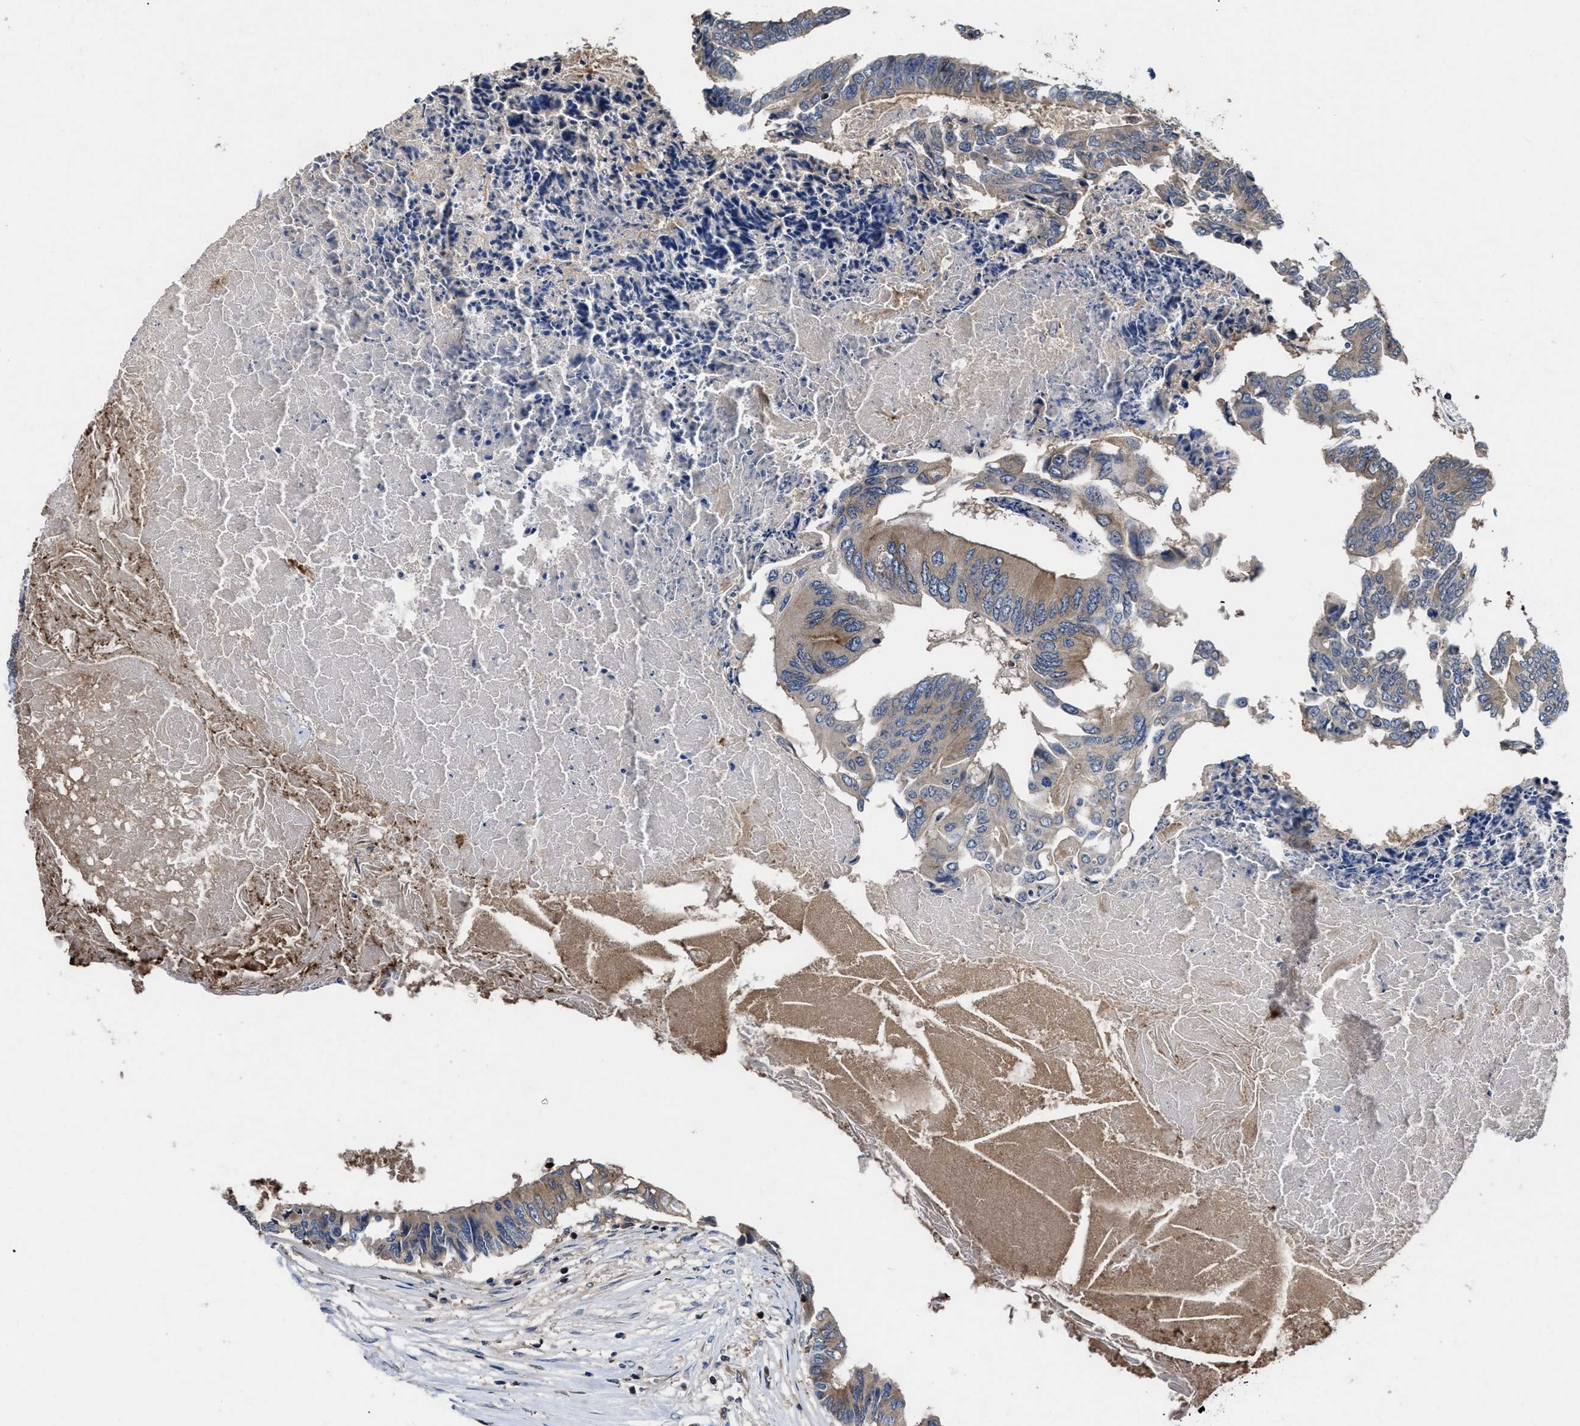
{"staining": {"intensity": "weak", "quantity": "25%-75%", "location": "cytoplasmic/membranous"}, "tissue": "colorectal cancer", "cell_type": "Tumor cells", "image_type": "cancer", "snomed": [{"axis": "morphology", "description": "Adenocarcinoma, NOS"}, {"axis": "topography", "description": "Rectum"}], "caption": "This histopathology image exhibits immunohistochemistry staining of human colorectal cancer, with low weak cytoplasmic/membranous expression in about 25%-75% of tumor cells.", "gene": "YBEY", "patient": {"sex": "male", "age": 63}}